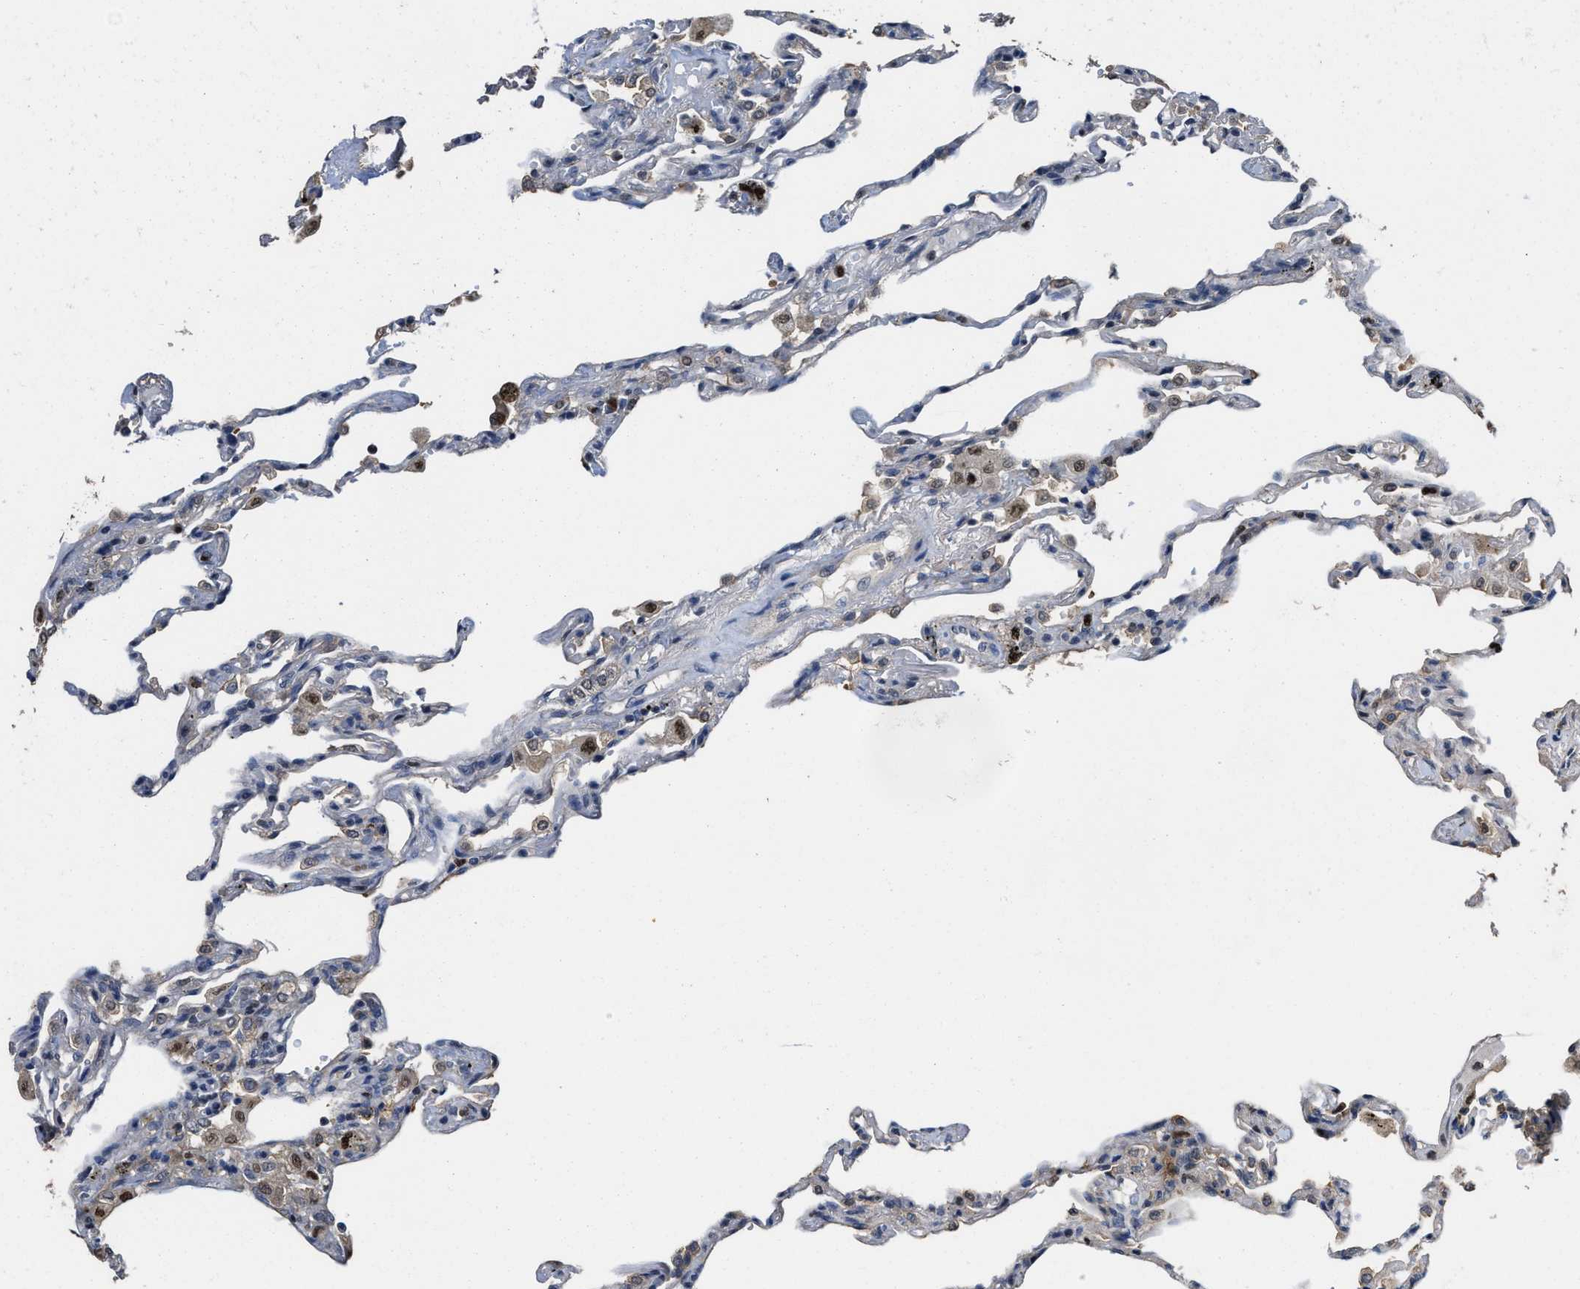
{"staining": {"intensity": "moderate", "quantity": "<25%", "location": "nuclear"}, "tissue": "lung", "cell_type": "Alveolar cells", "image_type": "normal", "snomed": [{"axis": "morphology", "description": "Normal tissue, NOS"}, {"axis": "topography", "description": "Lung"}], "caption": "A low amount of moderate nuclear positivity is seen in approximately <25% of alveolar cells in unremarkable lung. (IHC, brightfield microscopy, high magnification).", "gene": "ZNF20", "patient": {"sex": "male", "age": 59}}